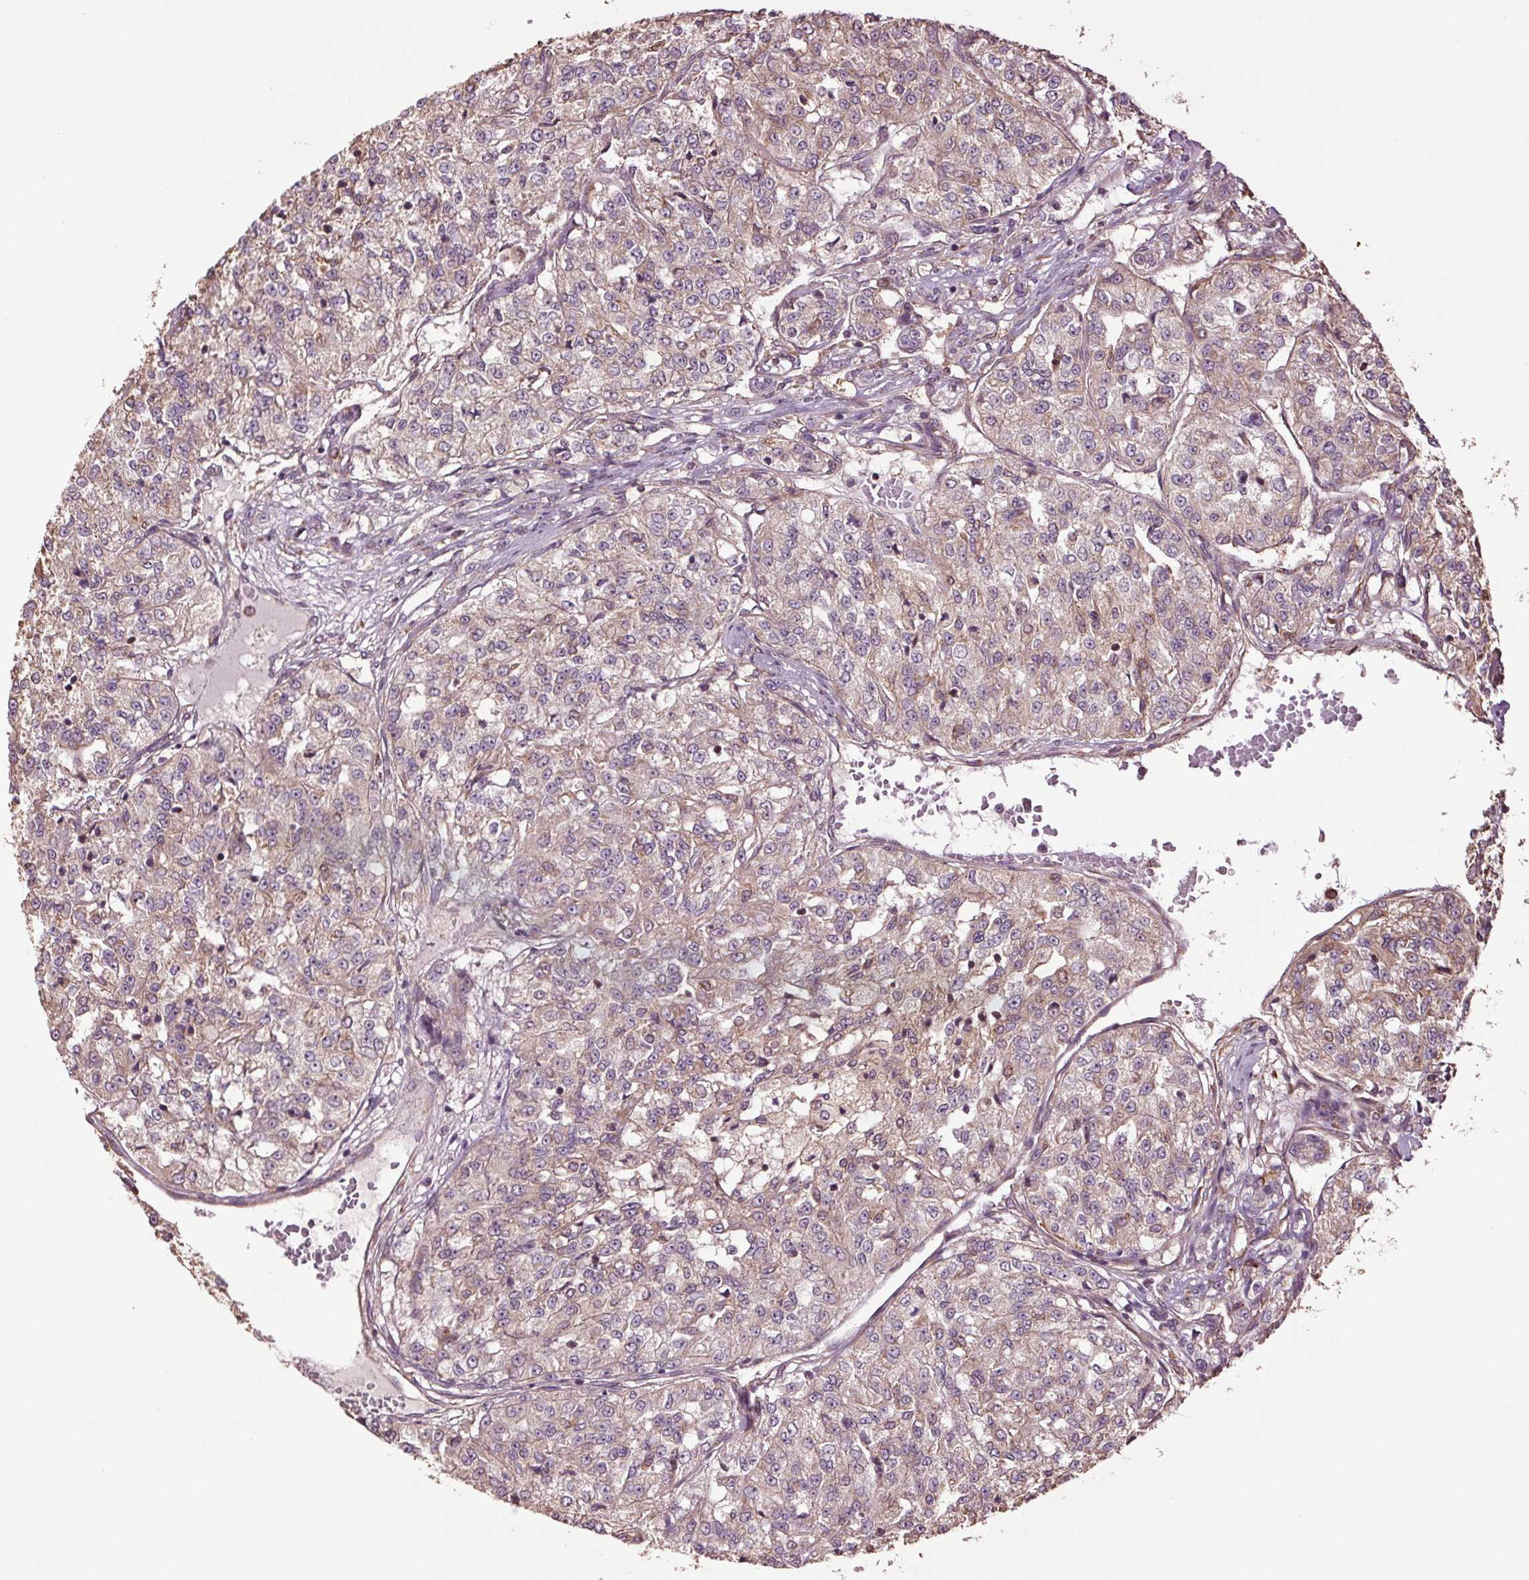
{"staining": {"intensity": "weak", "quantity": "<25%", "location": "cytoplasmic/membranous"}, "tissue": "renal cancer", "cell_type": "Tumor cells", "image_type": "cancer", "snomed": [{"axis": "morphology", "description": "Adenocarcinoma, NOS"}, {"axis": "topography", "description": "Kidney"}], "caption": "Adenocarcinoma (renal) was stained to show a protein in brown. There is no significant expression in tumor cells.", "gene": "RNPEP", "patient": {"sex": "female", "age": 63}}